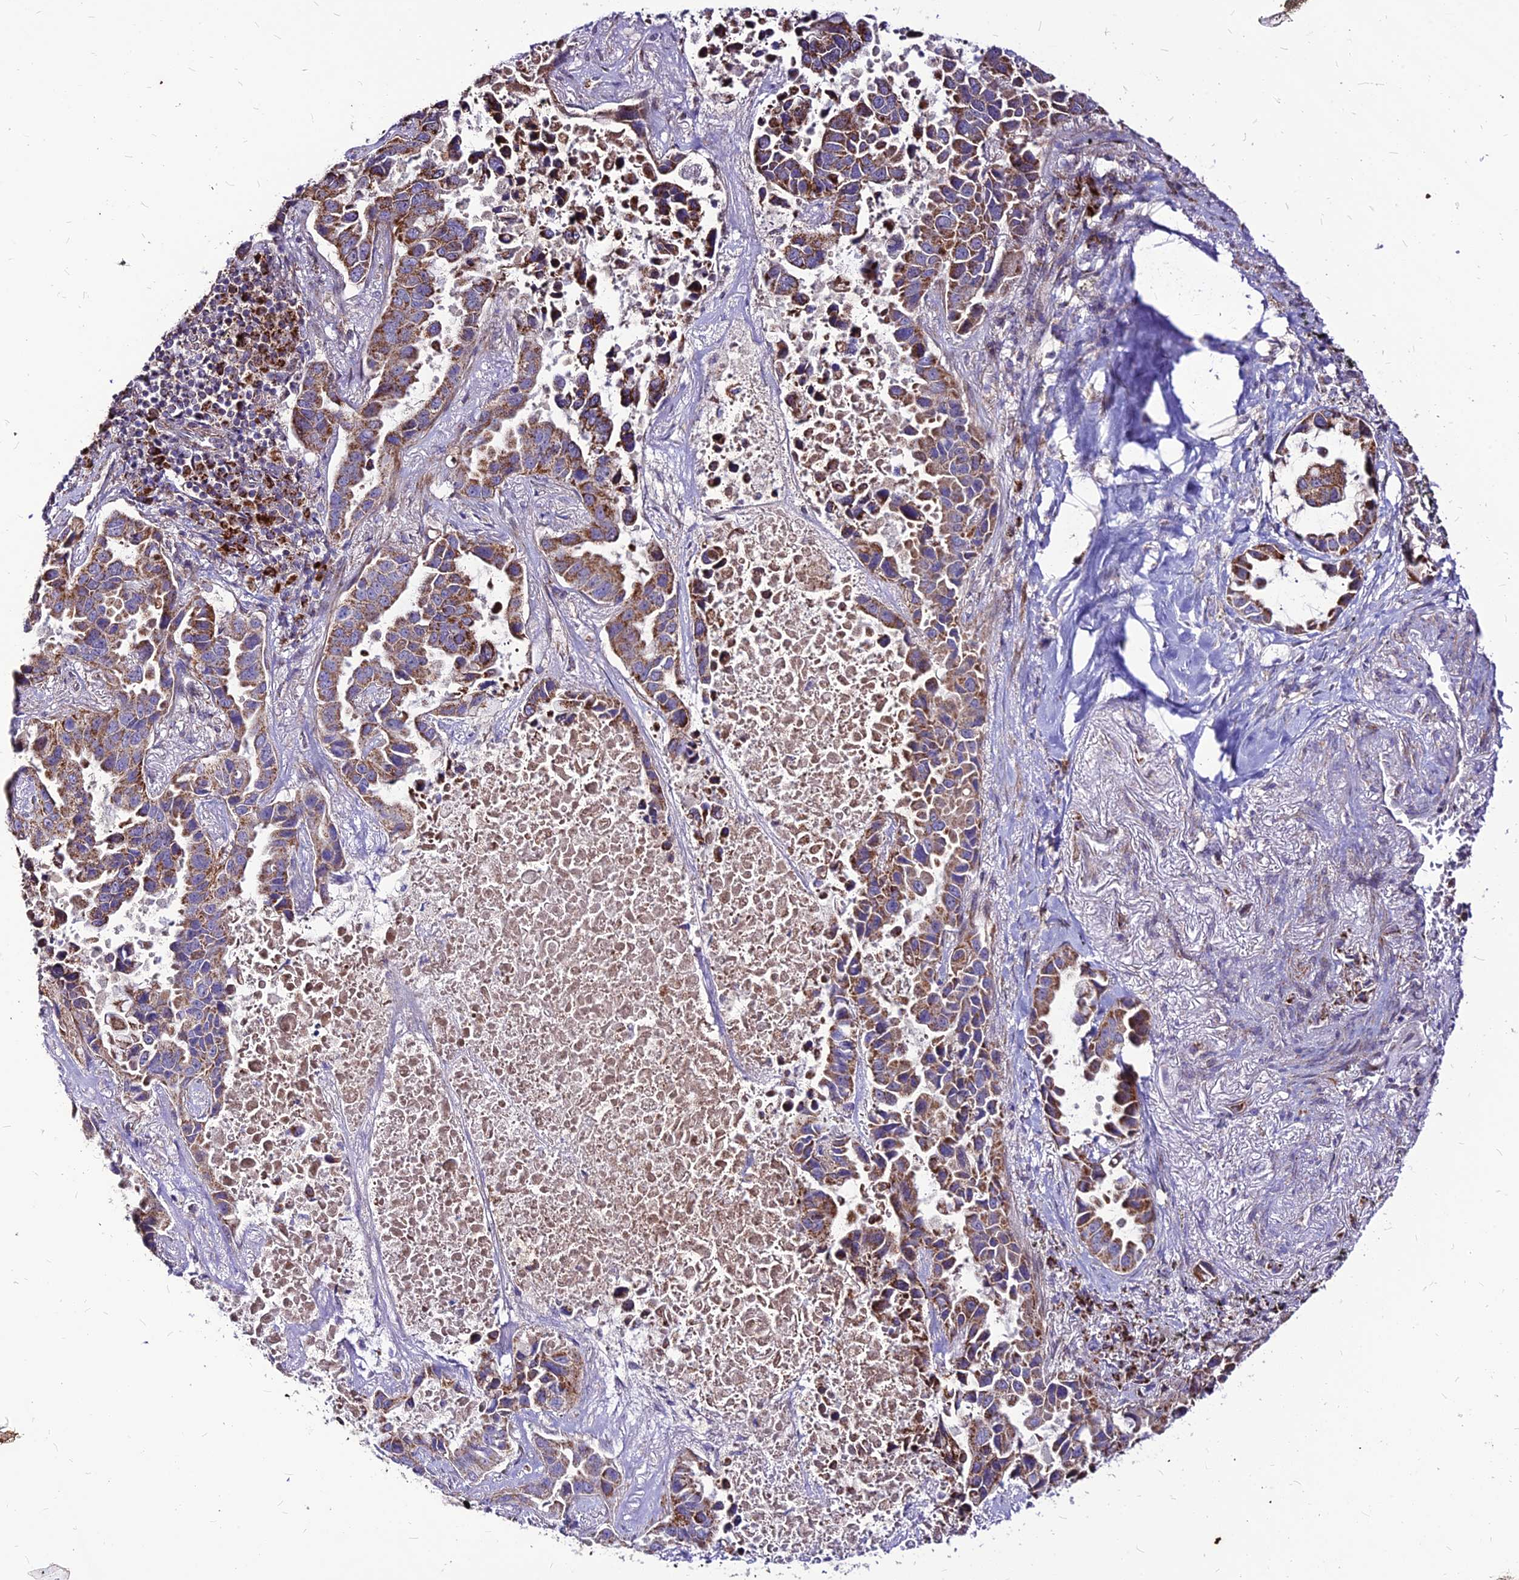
{"staining": {"intensity": "moderate", "quantity": ">75%", "location": "cytoplasmic/membranous"}, "tissue": "lung cancer", "cell_type": "Tumor cells", "image_type": "cancer", "snomed": [{"axis": "morphology", "description": "Adenocarcinoma, NOS"}, {"axis": "topography", "description": "Lung"}], "caption": "Tumor cells show moderate cytoplasmic/membranous staining in approximately >75% of cells in lung cancer. The staining is performed using DAB brown chromogen to label protein expression. The nuclei are counter-stained blue using hematoxylin.", "gene": "ECI1", "patient": {"sex": "male", "age": 64}}